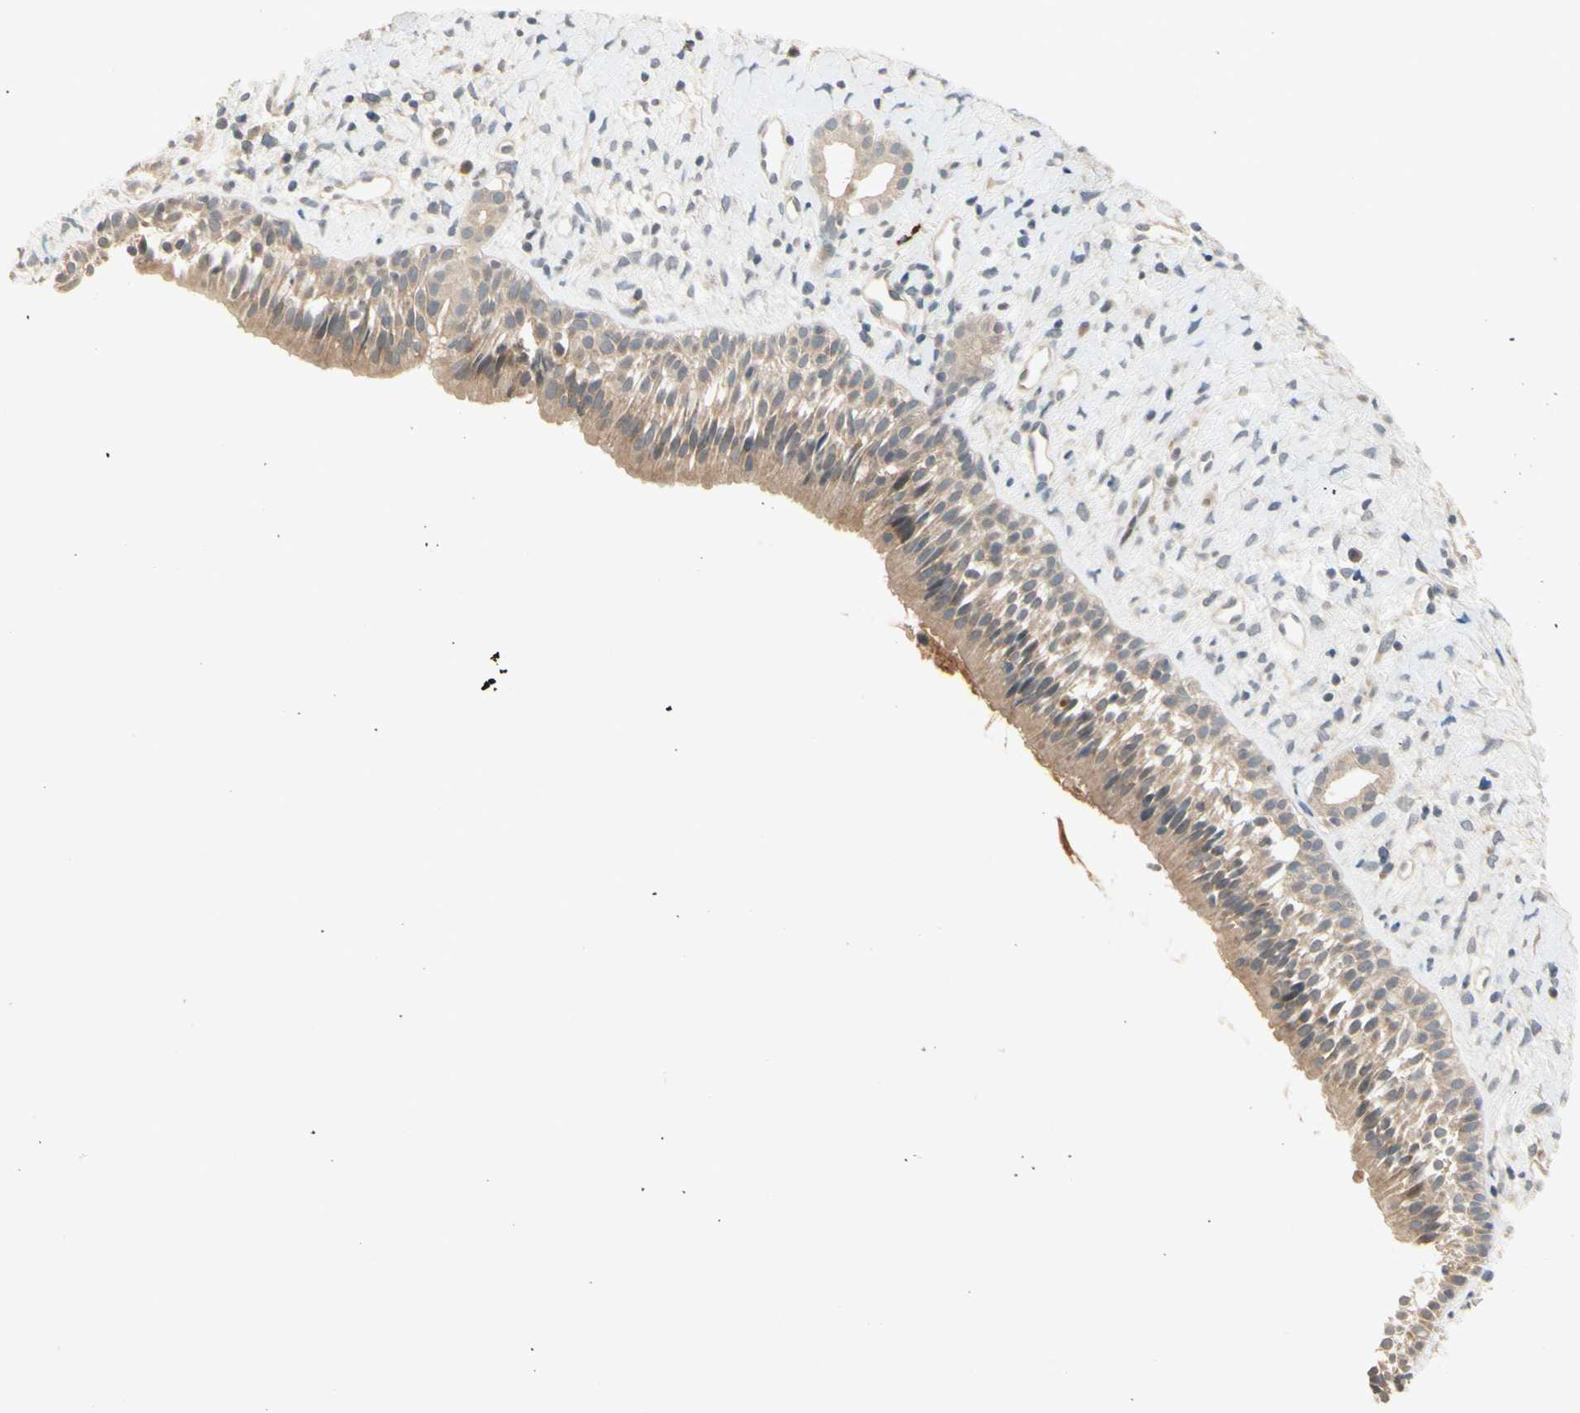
{"staining": {"intensity": "weak", "quantity": ">75%", "location": "cytoplasmic/membranous"}, "tissue": "nasopharynx", "cell_type": "Respiratory epithelial cells", "image_type": "normal", "snomed": [{"axis": "morphology", "description": "Normal tissue, NOS"}, {"axis": "topography", "description": "Nasopharynx"}], "caption": "Immunohistochemistry micrograph of benign human nasopharynx stained for a protein (brown), which shows low levels of weak cytoplasmic/membranous expression in about >75% of respiratory epithelial cells.", "gene": "CCL4", "patient": {"sex": "male", "age": 22}}